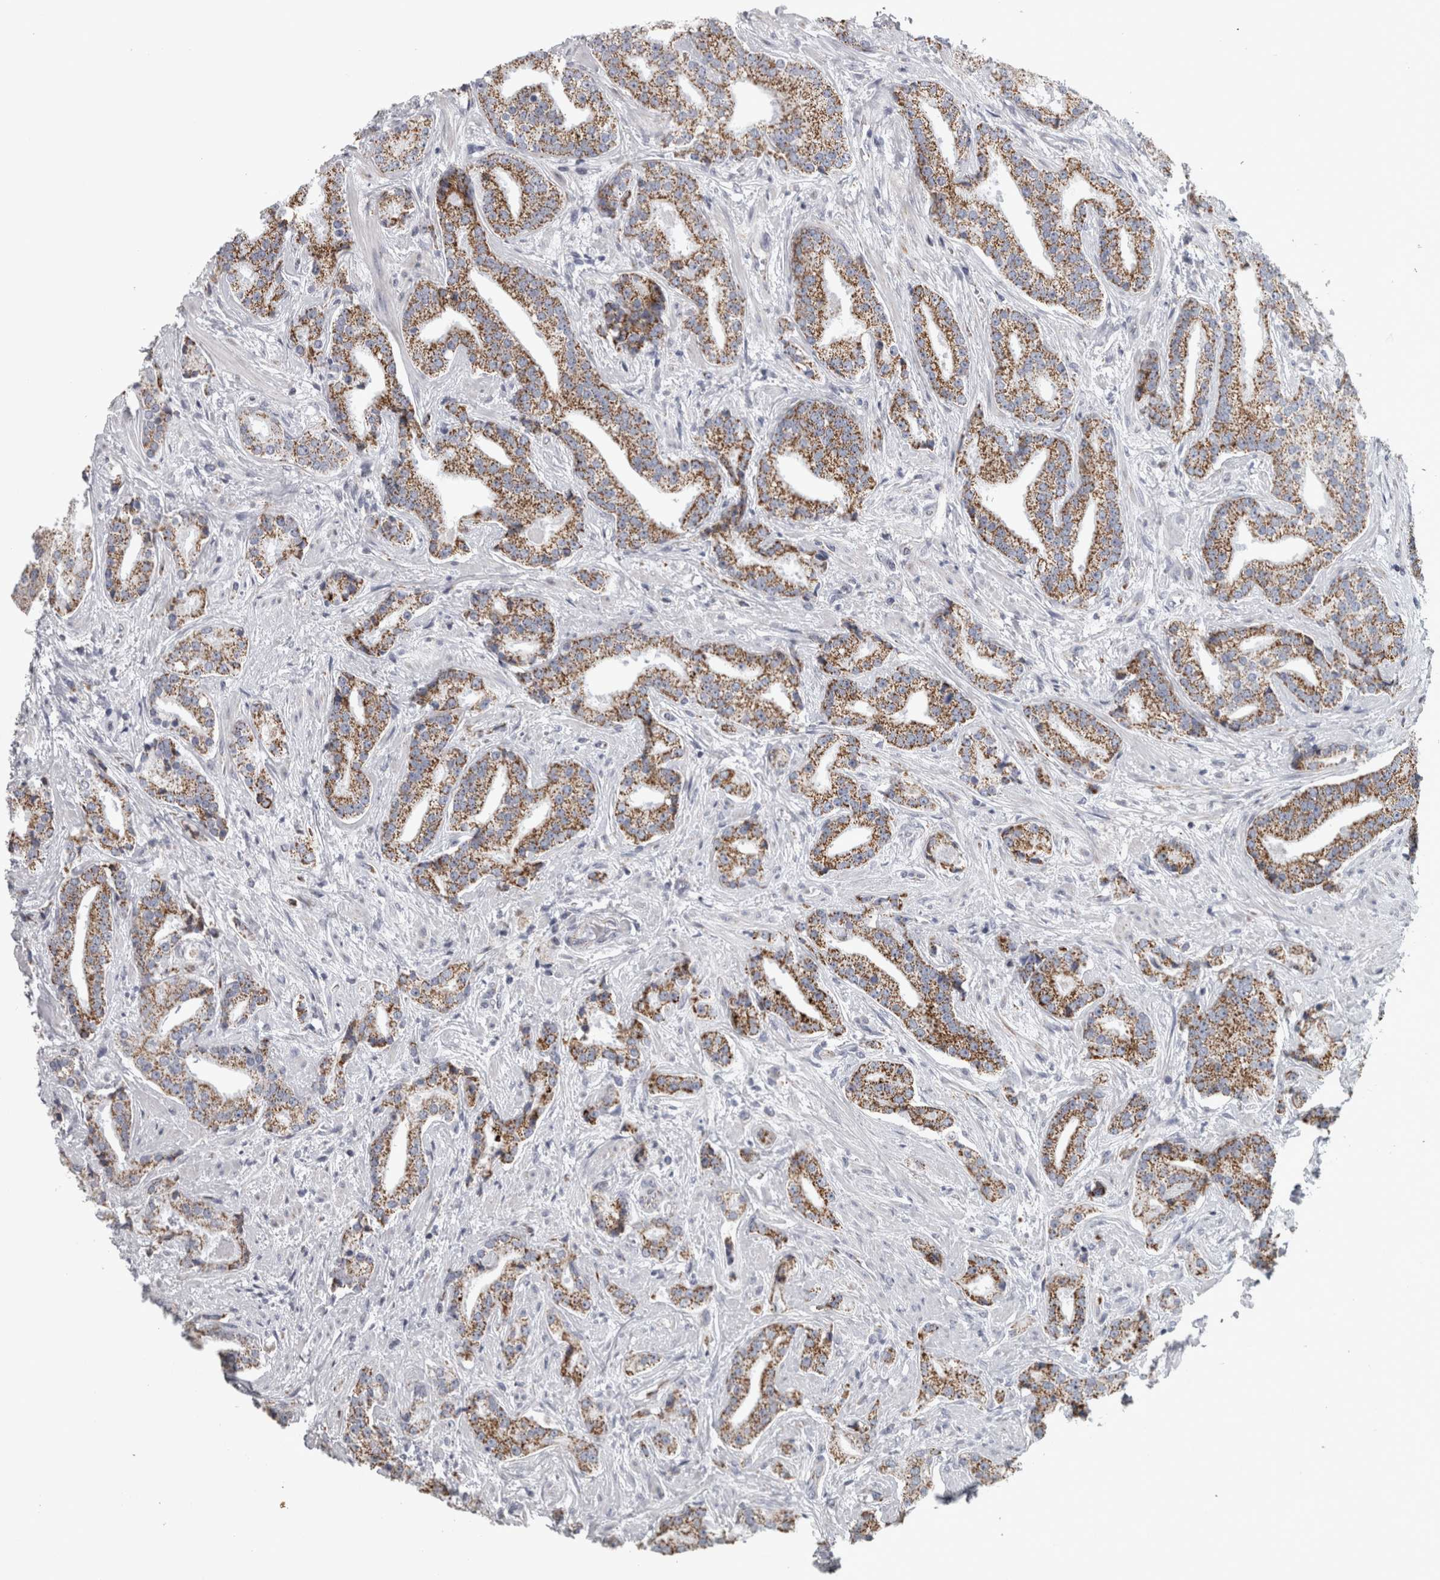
{"staining": {"intensity": "moderate", "quantity": ">75%", "location": "cytoplasmic/membranous"}, "tissue": "prostate cancer", "cell_type": "Tumor cells", "image_type": "cancer", "snomed": [{"axis": "morphology", "description": "Adenocarcinoma, Low grade"}, {"axis": "topography", "description": "Prostate"}], "caption": "This histopathology image demonstrates IHC staining of human prostate low-grade adenocarcinoma, with medium moderate cytoplasmic/membranous expression in approximately >75% of tumor cells.", "gene": "DBT", "patient": {"sex": "male", "age": 67}}